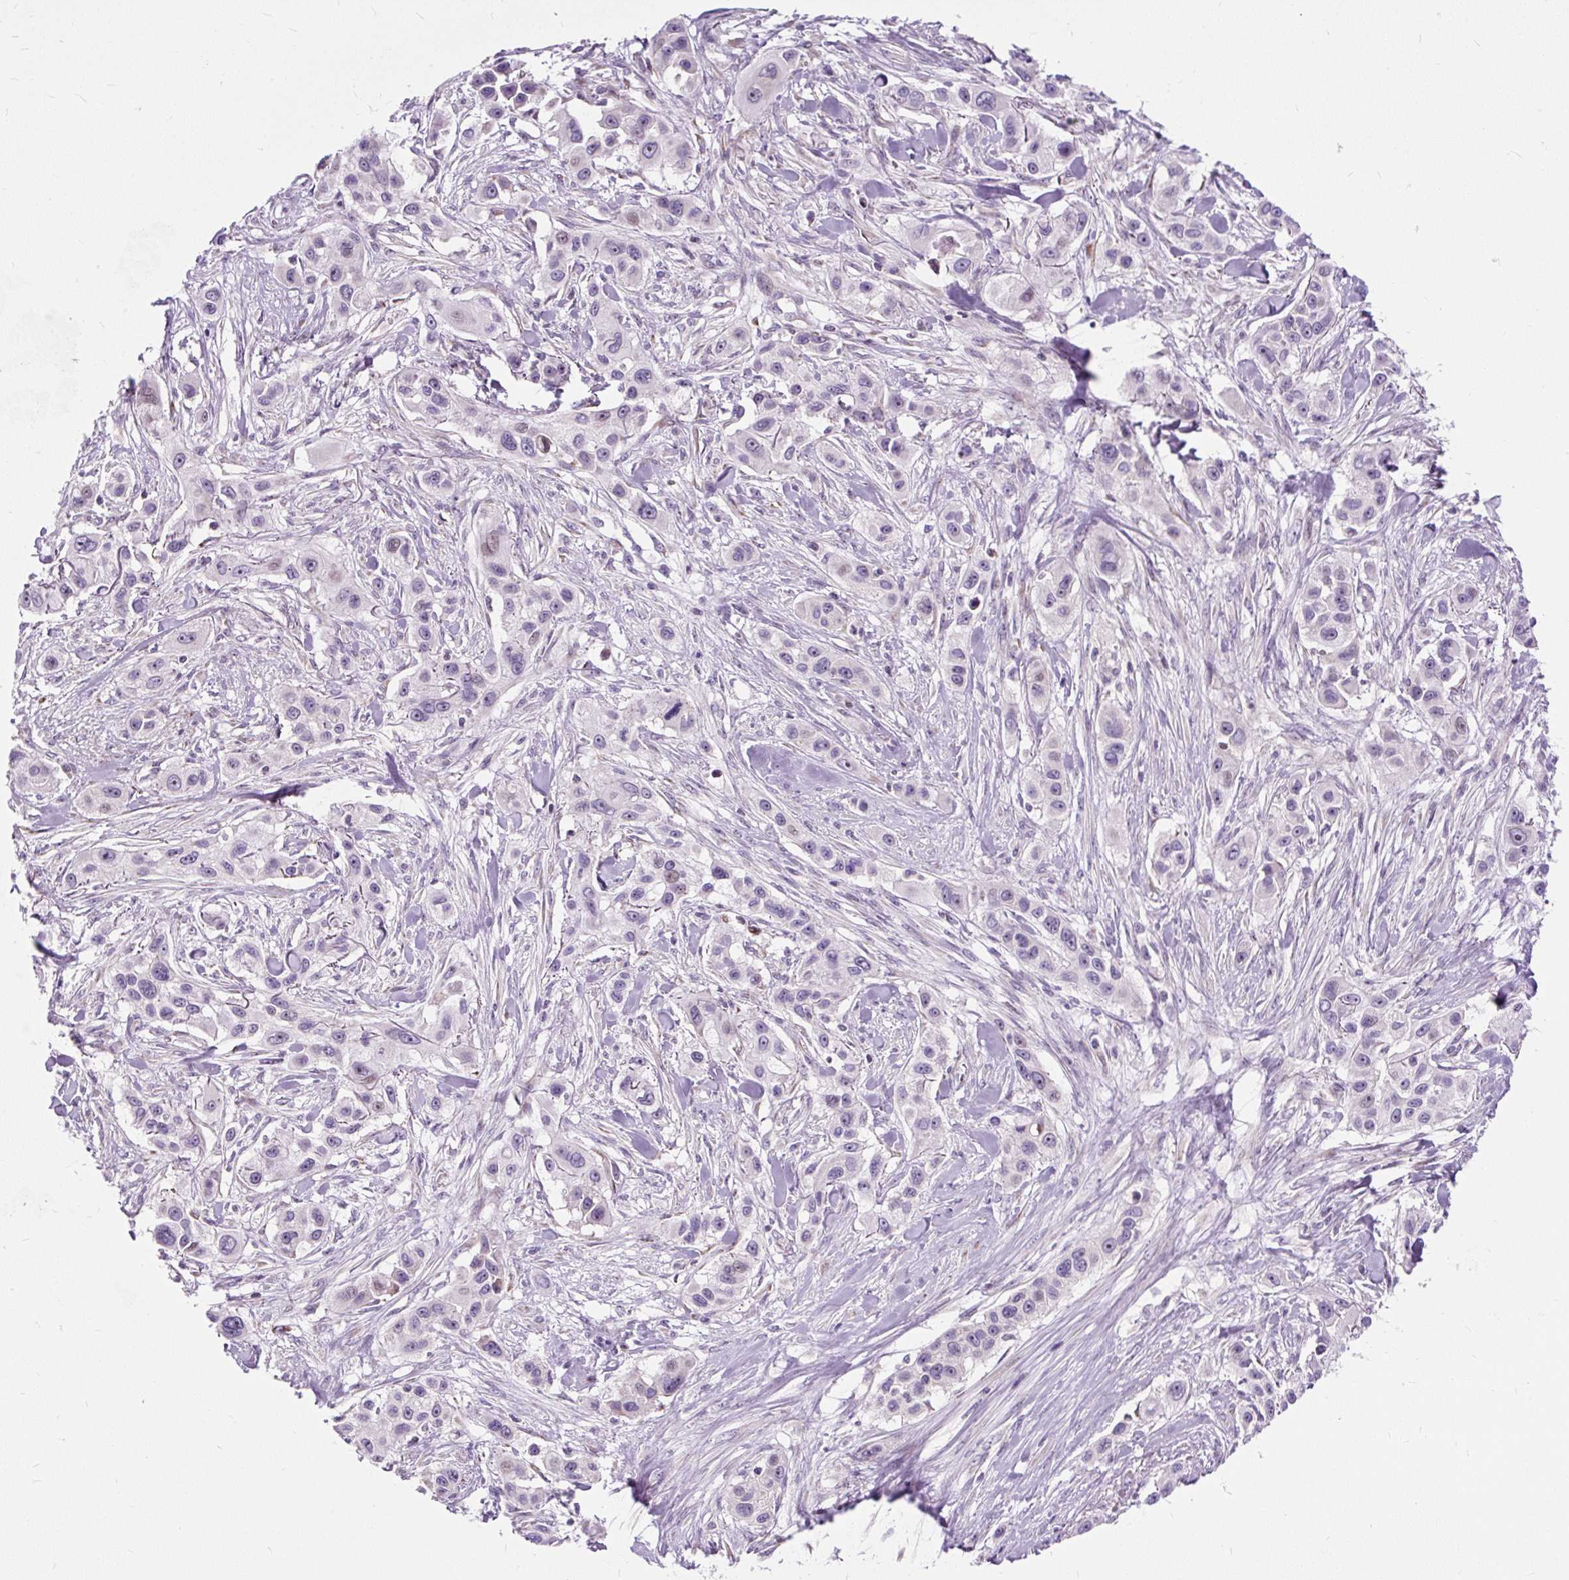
{"staining": {"intensity": "weak", "quantity": "<25%", "location": "nuclear"}, "tissue": "skin cancer", "cell_type": "Tumor cells", "image_type": "cancer", "snomed": [{"axis": "morphology", "description": "Squamous cell carcinoma, NOS"}, {"axis": "topography", "description": "Skin"}], "caption": "An immunohistochemistry photomicrograph of skin cancer (squamous cell carcinoma) is shown. There is no staining in tumor cells of skin cancer (squamous cell carcinoma).", "gene": "CISD3", "patient": {"sex": "male", "age": 63}}